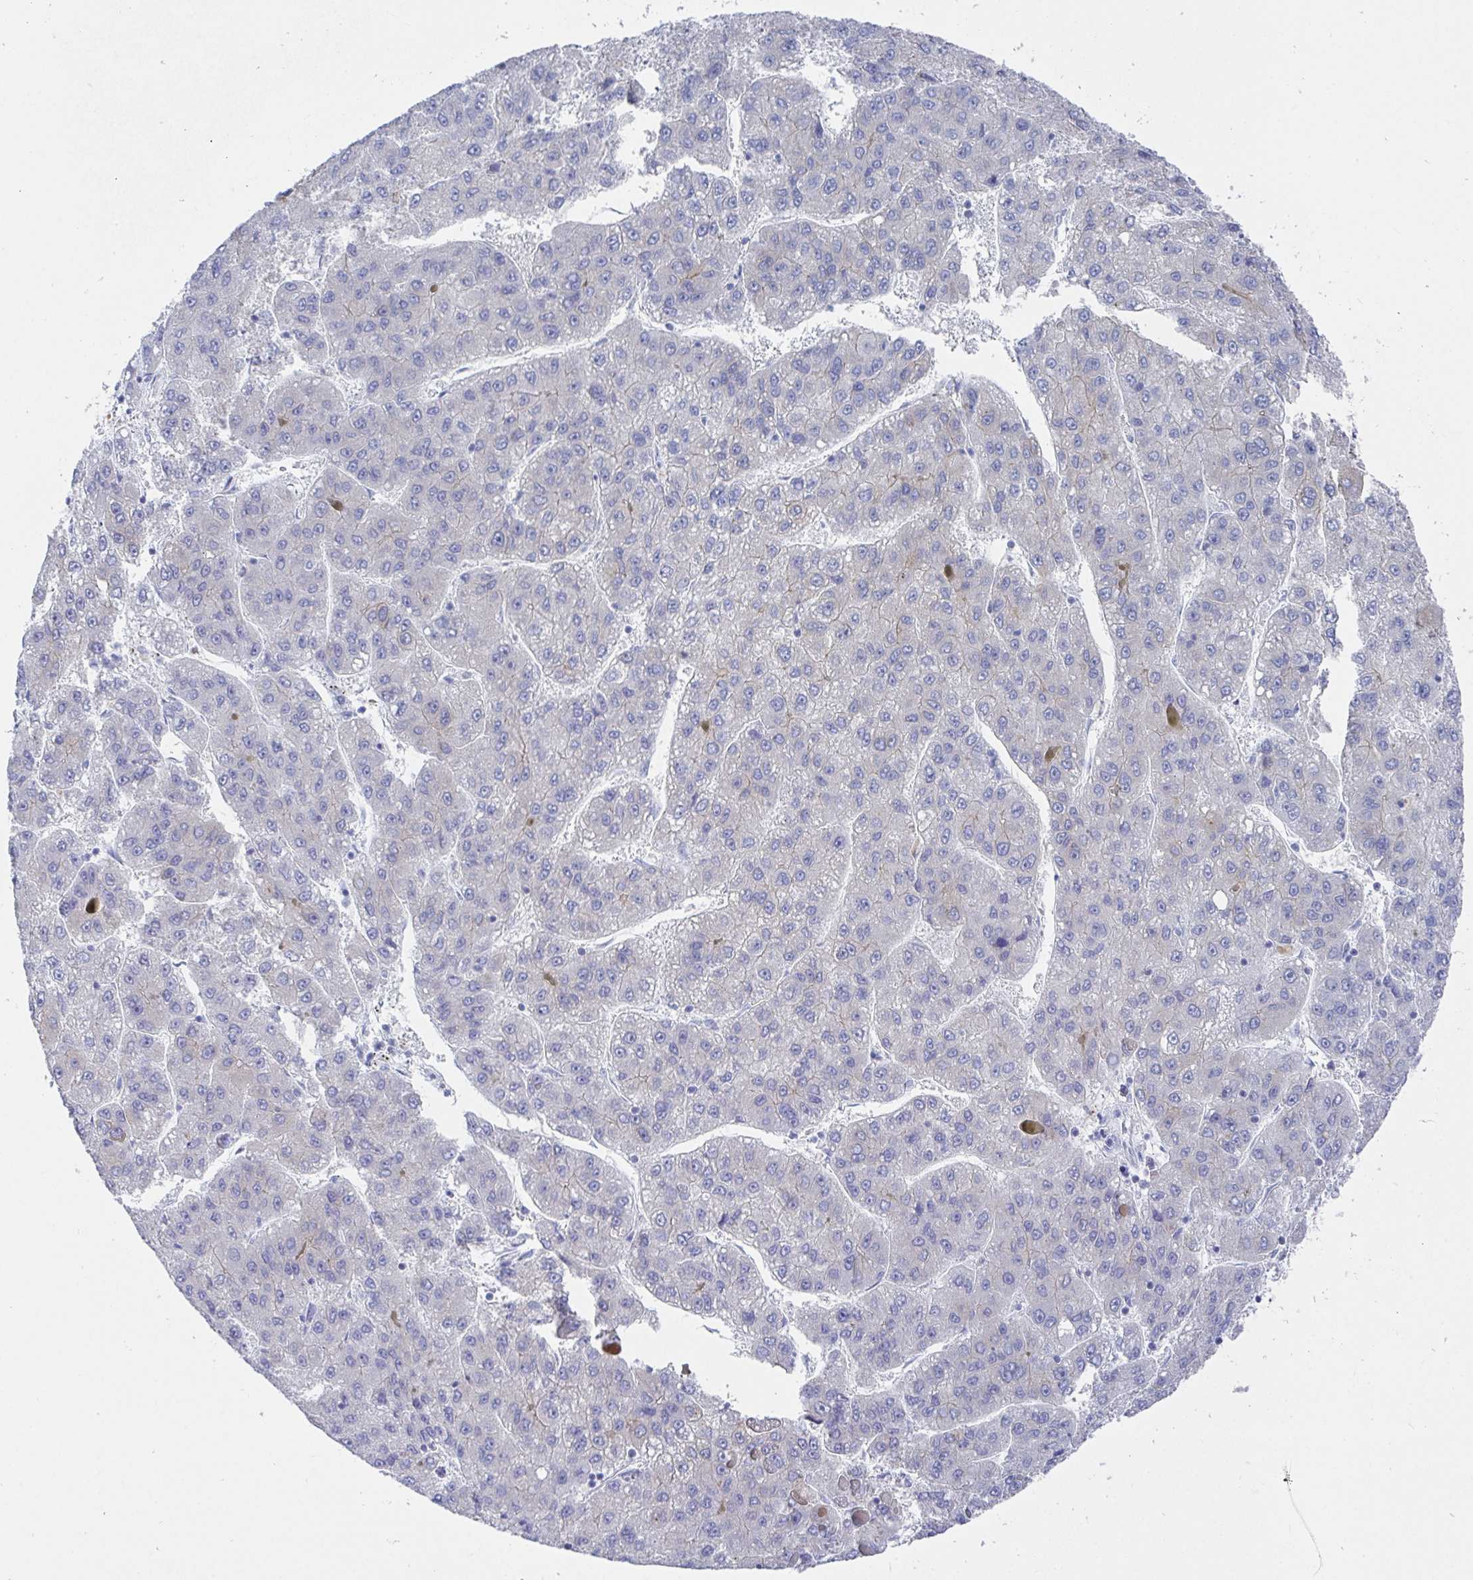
{"staining": {"intensity": "negative", "quantity": "none", "location": "none"}, "tissue": "liver cancer", "cell_type": "Tumor cells", "image_type": "cancer", "snomed": [{"axis": "morphology", "description": "Carcinoma, Hepatocellular, NOS"}, {"axis": "topography", "description": "Liver"}], "caption": "There is no significant expression in tumor cells of liver cancer (hepatocellular carcinoma). (DAB immunohistochemistry with hematoxylin counter stain).", "gene": "CLDN8", "patient": {"sex": "female", "age": 82}}